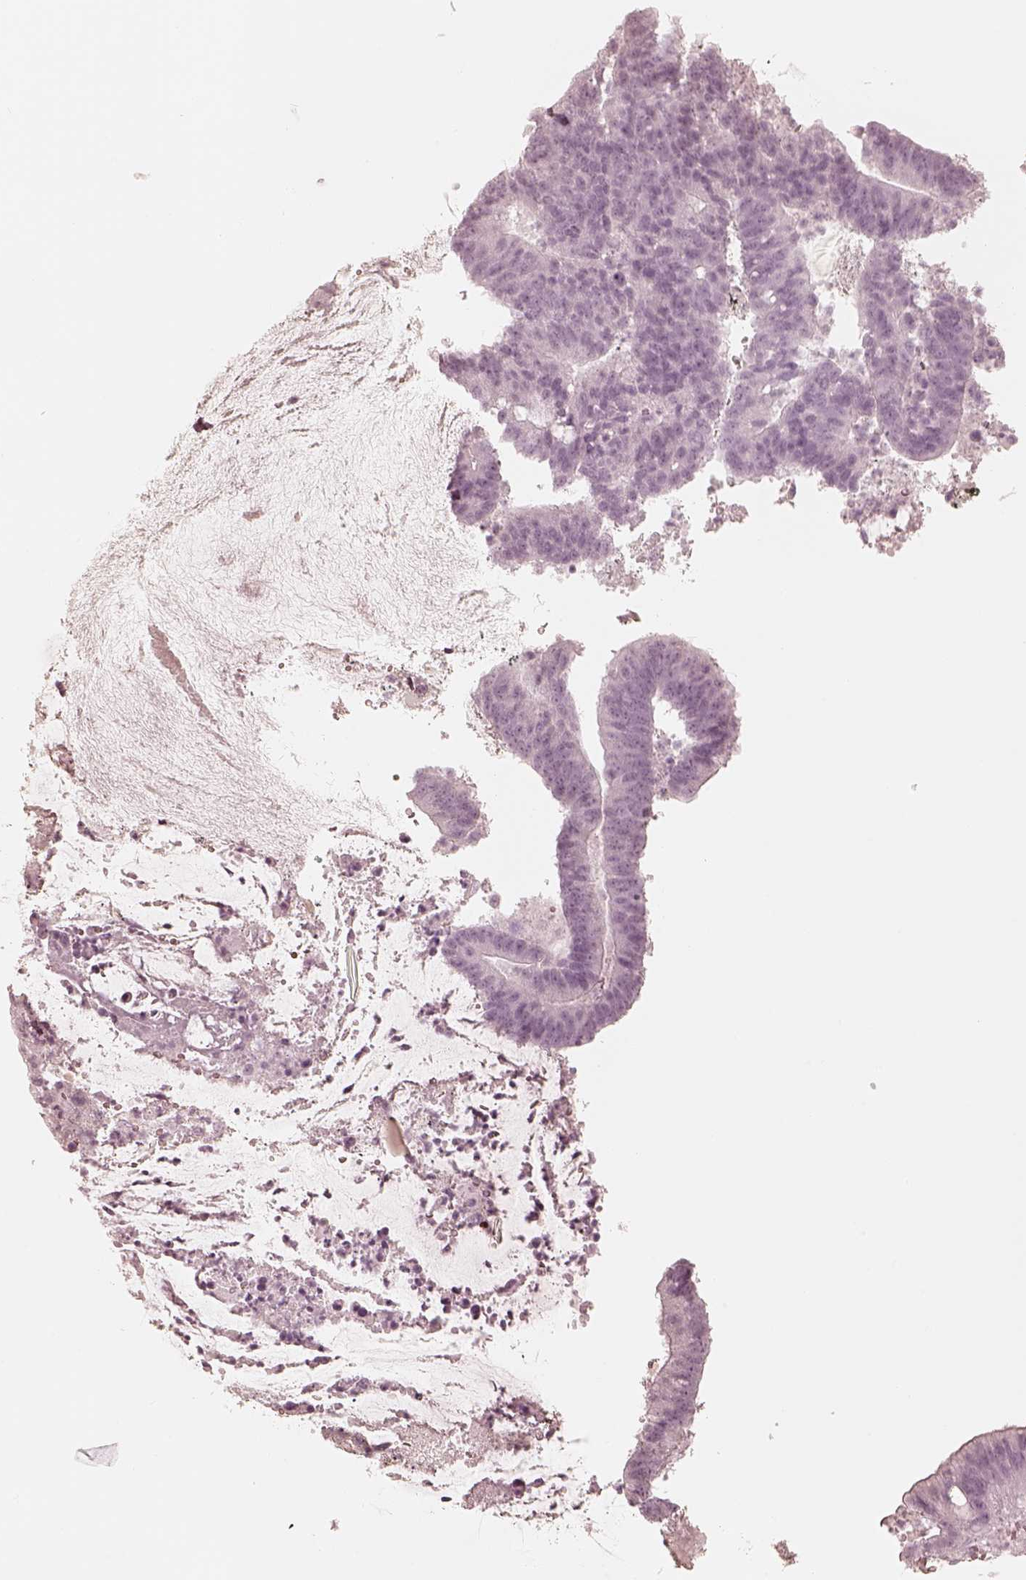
{"staining": {"intensity": "negative", "quantity": "none", "location": "none"}, "tissue": "colorectal cancer", "cell_type": "Tumor cells", "image_type": "cancer", "snomed": [{"axis": "morphology", "description": "Adenocarcinoma, NOS"}, {"axis": "topography", "description": "Colon"}], "caption": "Colorectal cancer (adenocarcinoma) was stained to show a protein in brown. There is no significant expression in tumor cells.", "gene": "KRT82", "patient": {"sex": "female", "age": 43}}